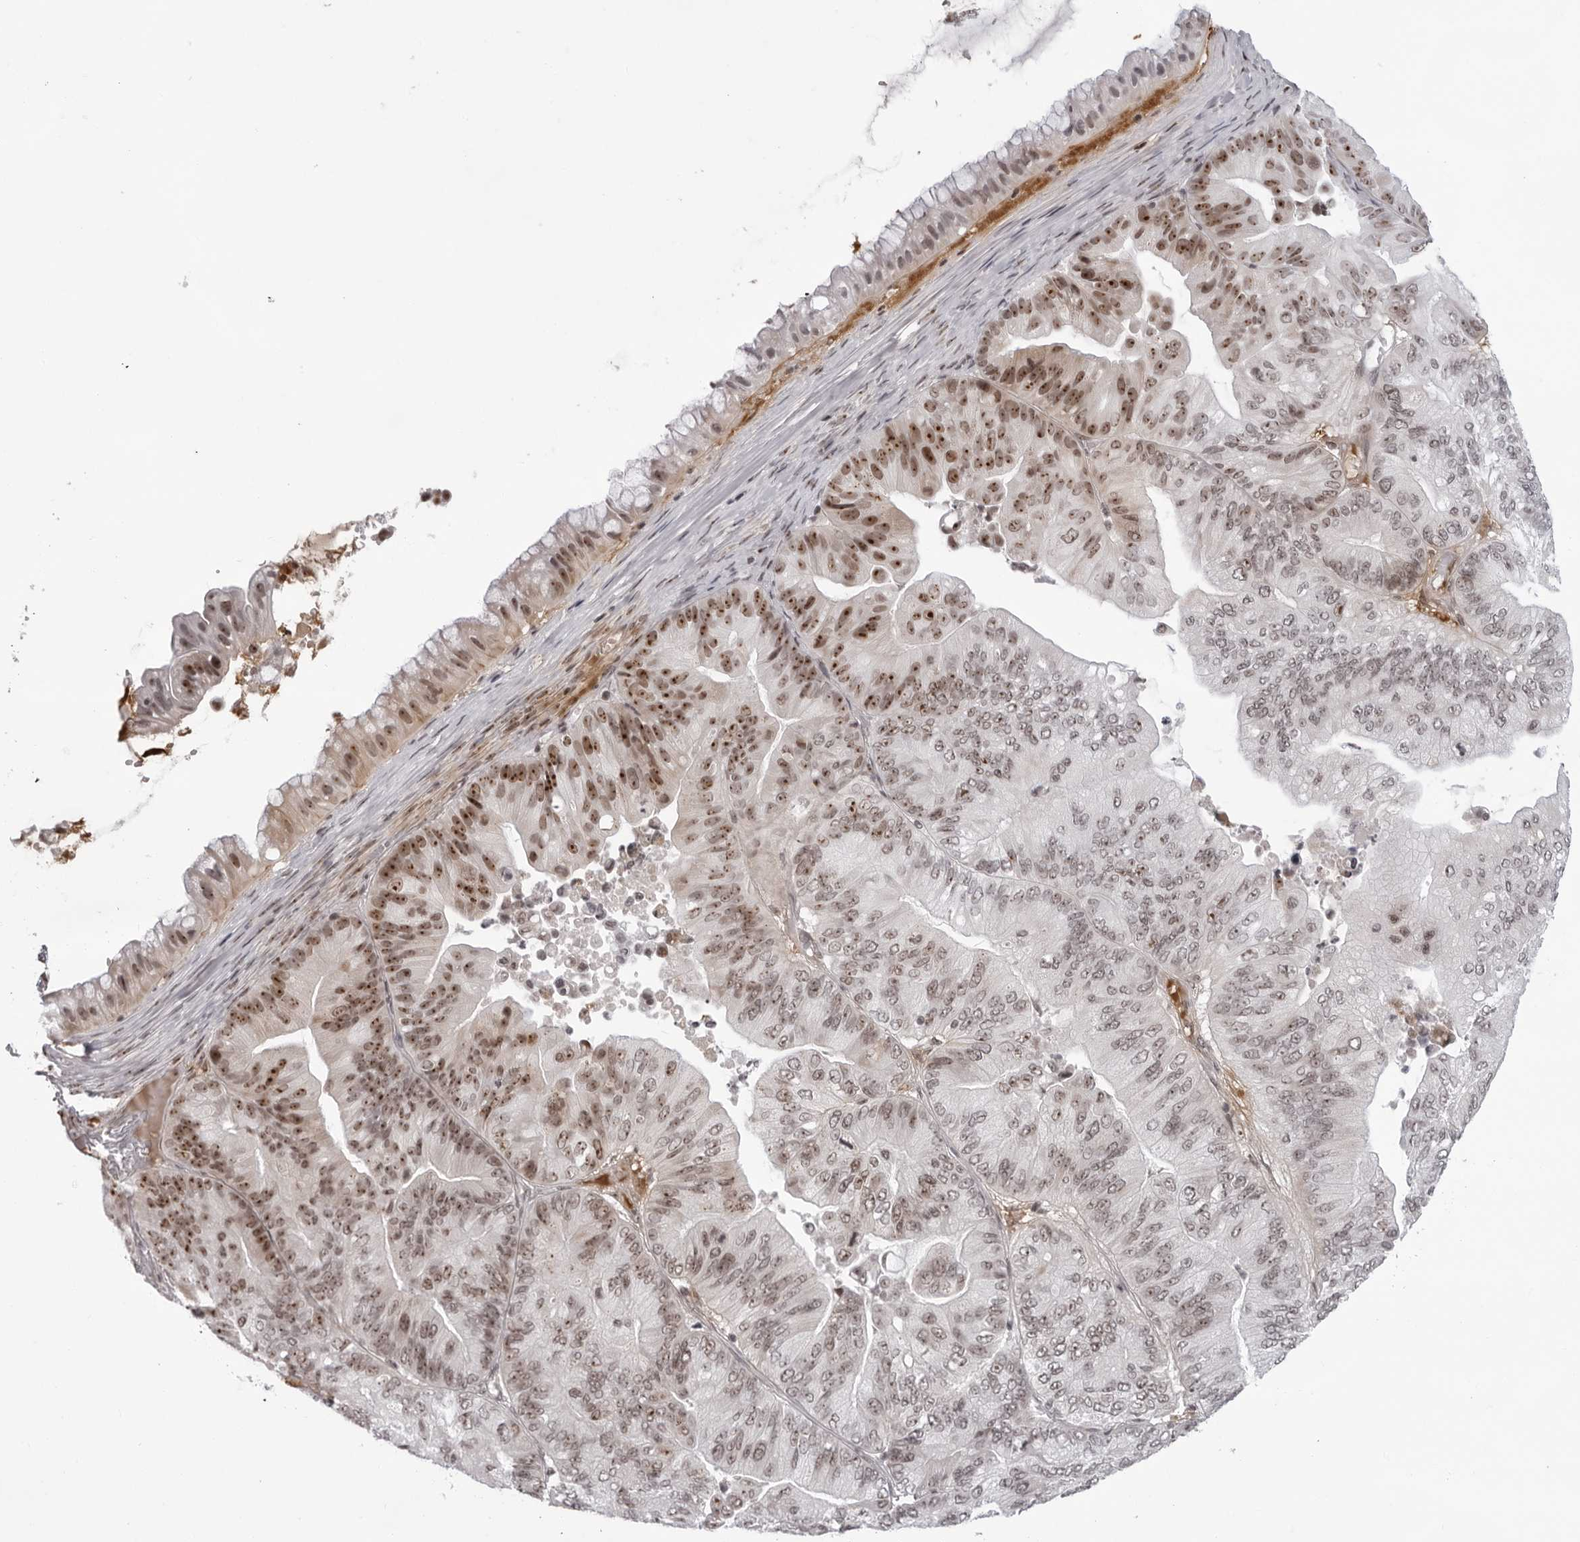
{"staining": {"intensity": "strong", "quantity": "25%-75%", "location": "nuclear"}, "tissue": "ovarian cancer", "cell_type": "Tumor cells", "image_type": "cancer", "snomed": [{"axis": "morphology", "description": "Cystadenocarcinoma, mucinous, NOS"}, {"axis": "topography", "description": "Ovary"}], "caption": "A histopathology image showing strong nuclear expression in about 25%-75% of tumor cells in ovarian cancer (mucinous cystadenocarcinoma), as visualized by brown immunohistochemical staining.", "gene": "EXOSC10", "patient": {"sex": "female", "age": 61}}